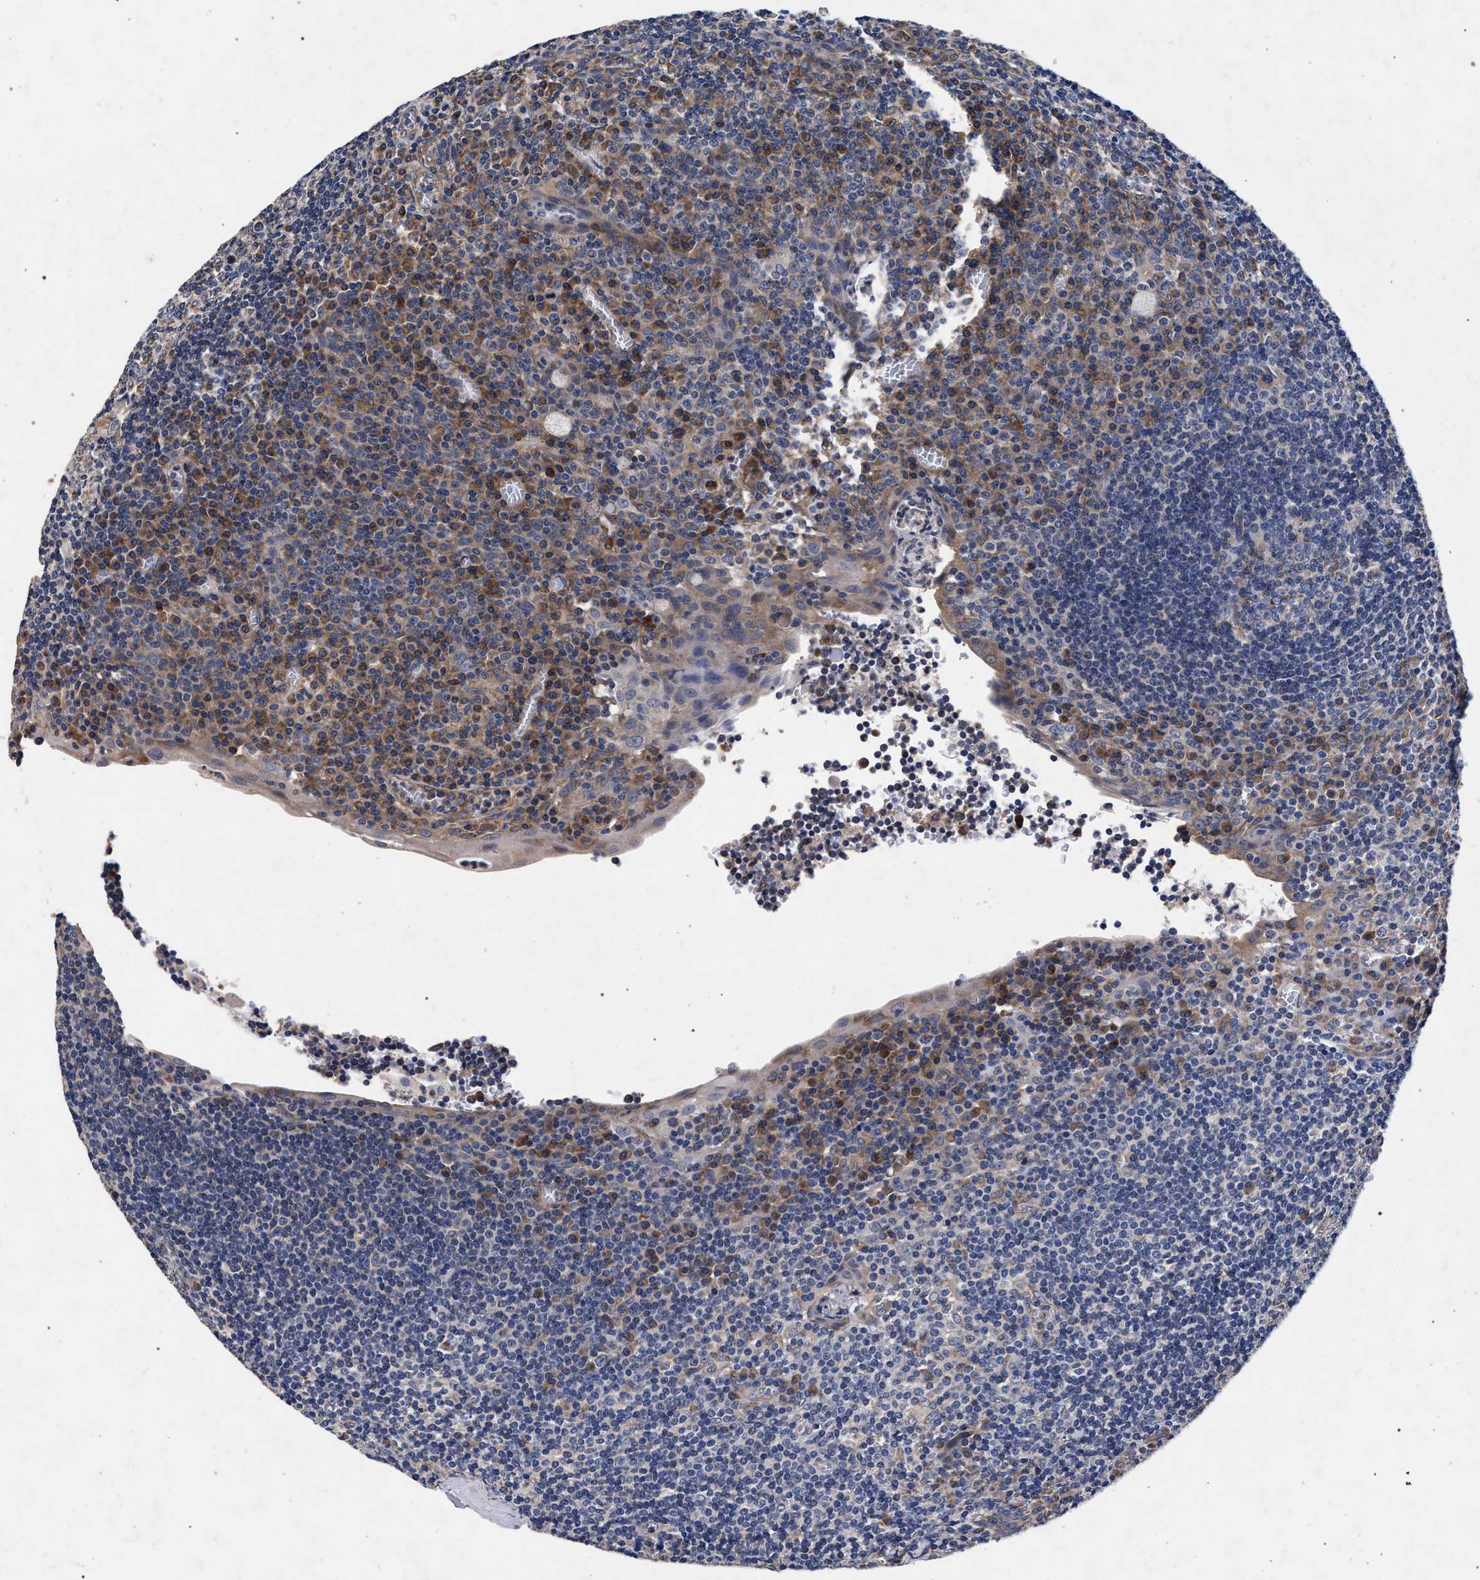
{"staining": {"intensity": "weak", "quantity": "<25%", "location": "cytoplasmic/membranous"}, "tissue": "tonsil", "cell_type": "Germinal center cells", "image_type": "normal", "snomed": [{"axis": "morphology", "description": "Normal tissue, NOS"}, {"axis": "topography", "description": "Tonsil"}], "caption": "Immunohistochemistry (IHC) image of unremarkable tonsil: tonsil stained with DAB (3,3'-diaminobenzidine) exhibits no significant protein staining in germinal center cells. Nuclei are stained in blue.", "gene": "CFAP95", "patient": {"sex": "male", "age": 37}}